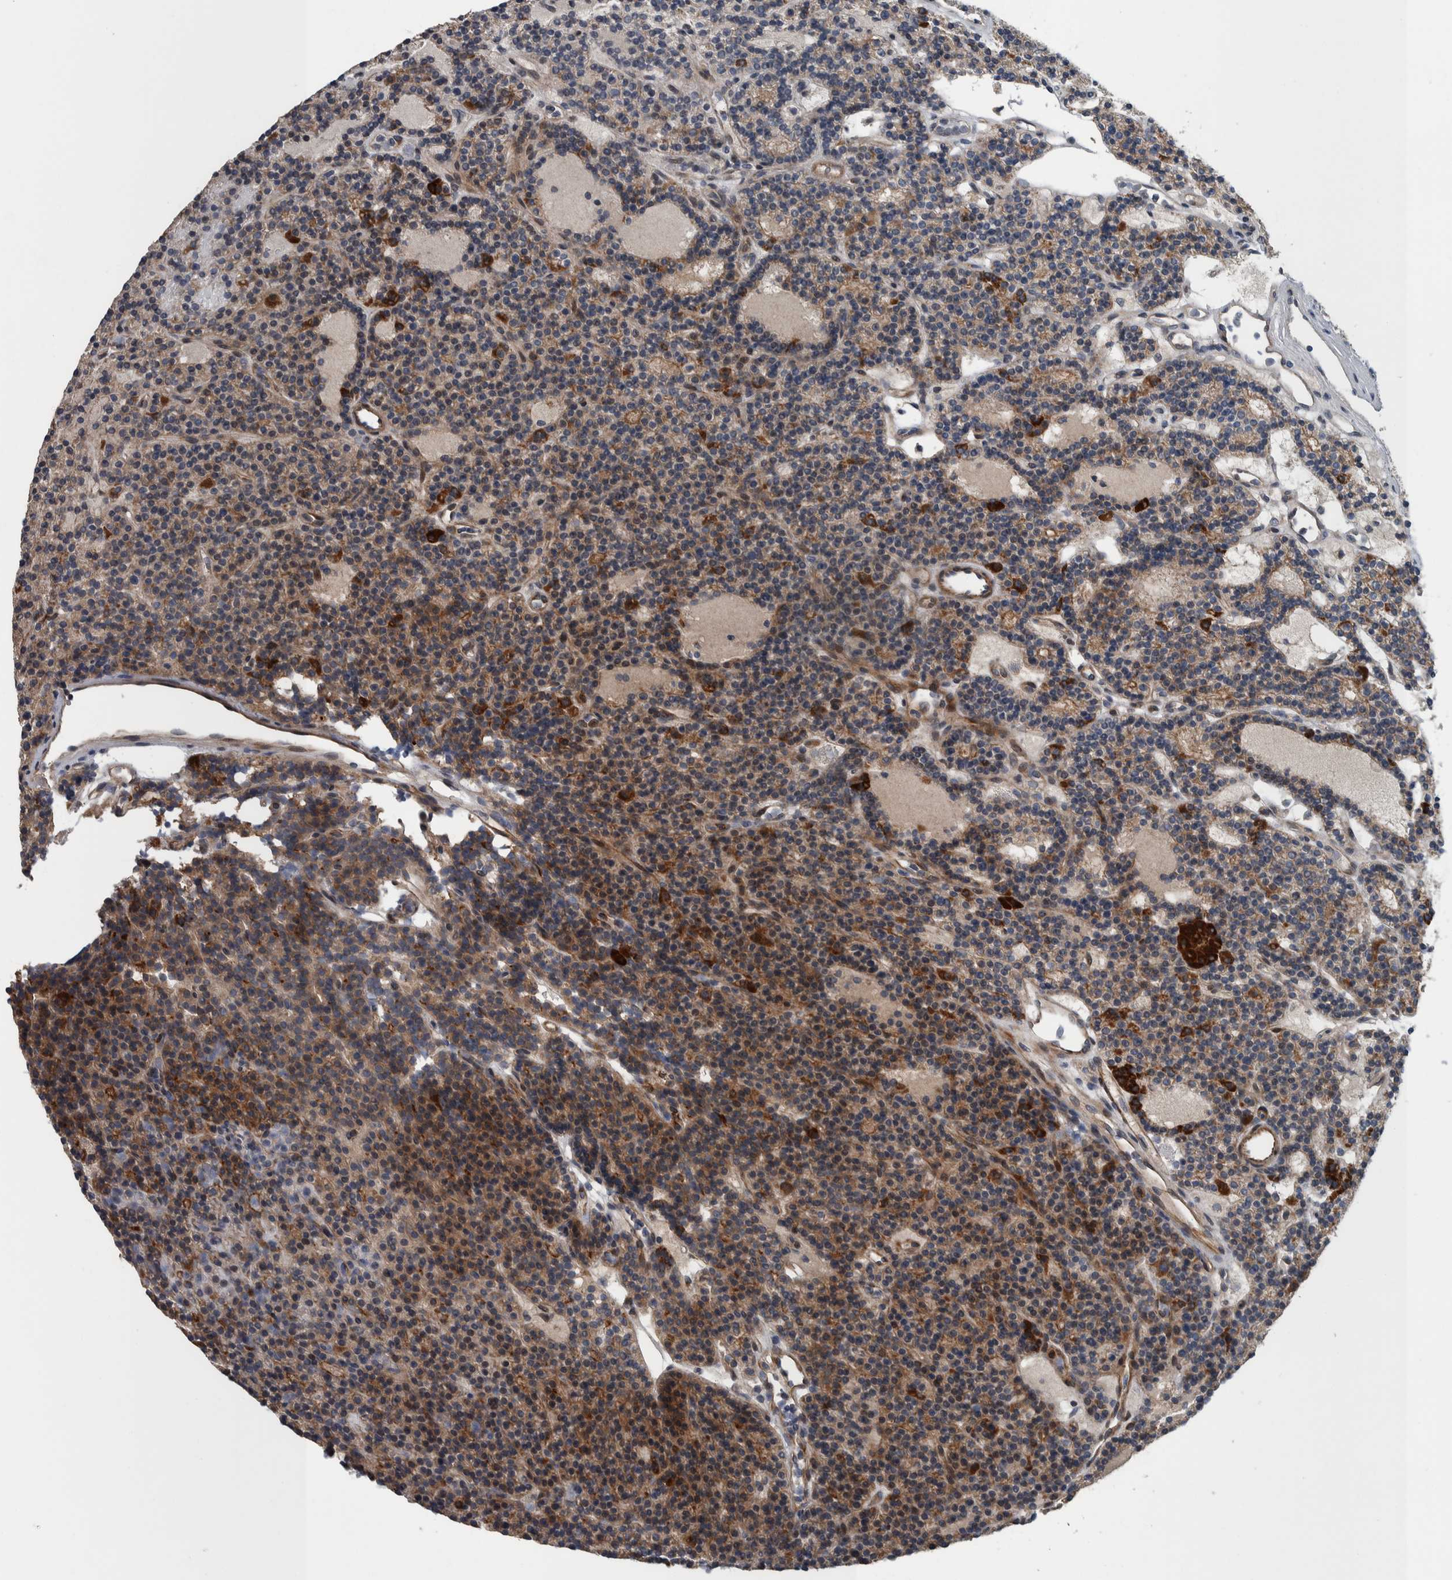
{"staining": {"intensity": "moderate", "quantity": "25%-75%", "location": "cytoplasmic/membranous"}, "tissue": "parathyroid gland", "cell_type": "Glandular cells", "image_type": "normal", "snomed": [{"axis": "morphology", "description": "Normal tissue, NOS"}, {"axis": "topography", "description": "Parathyroid gland"}], "caption": "A medium amount of moderate cytoplasmic/membranous expression is identified in approximately 25%-75% of glandular cells in normal parathyroid gland. (Brightfield microscopy of DAB IHC at high magnification).", "gene": "BAIAP2L1", "patient": {"sex": "male", "age": 75}}